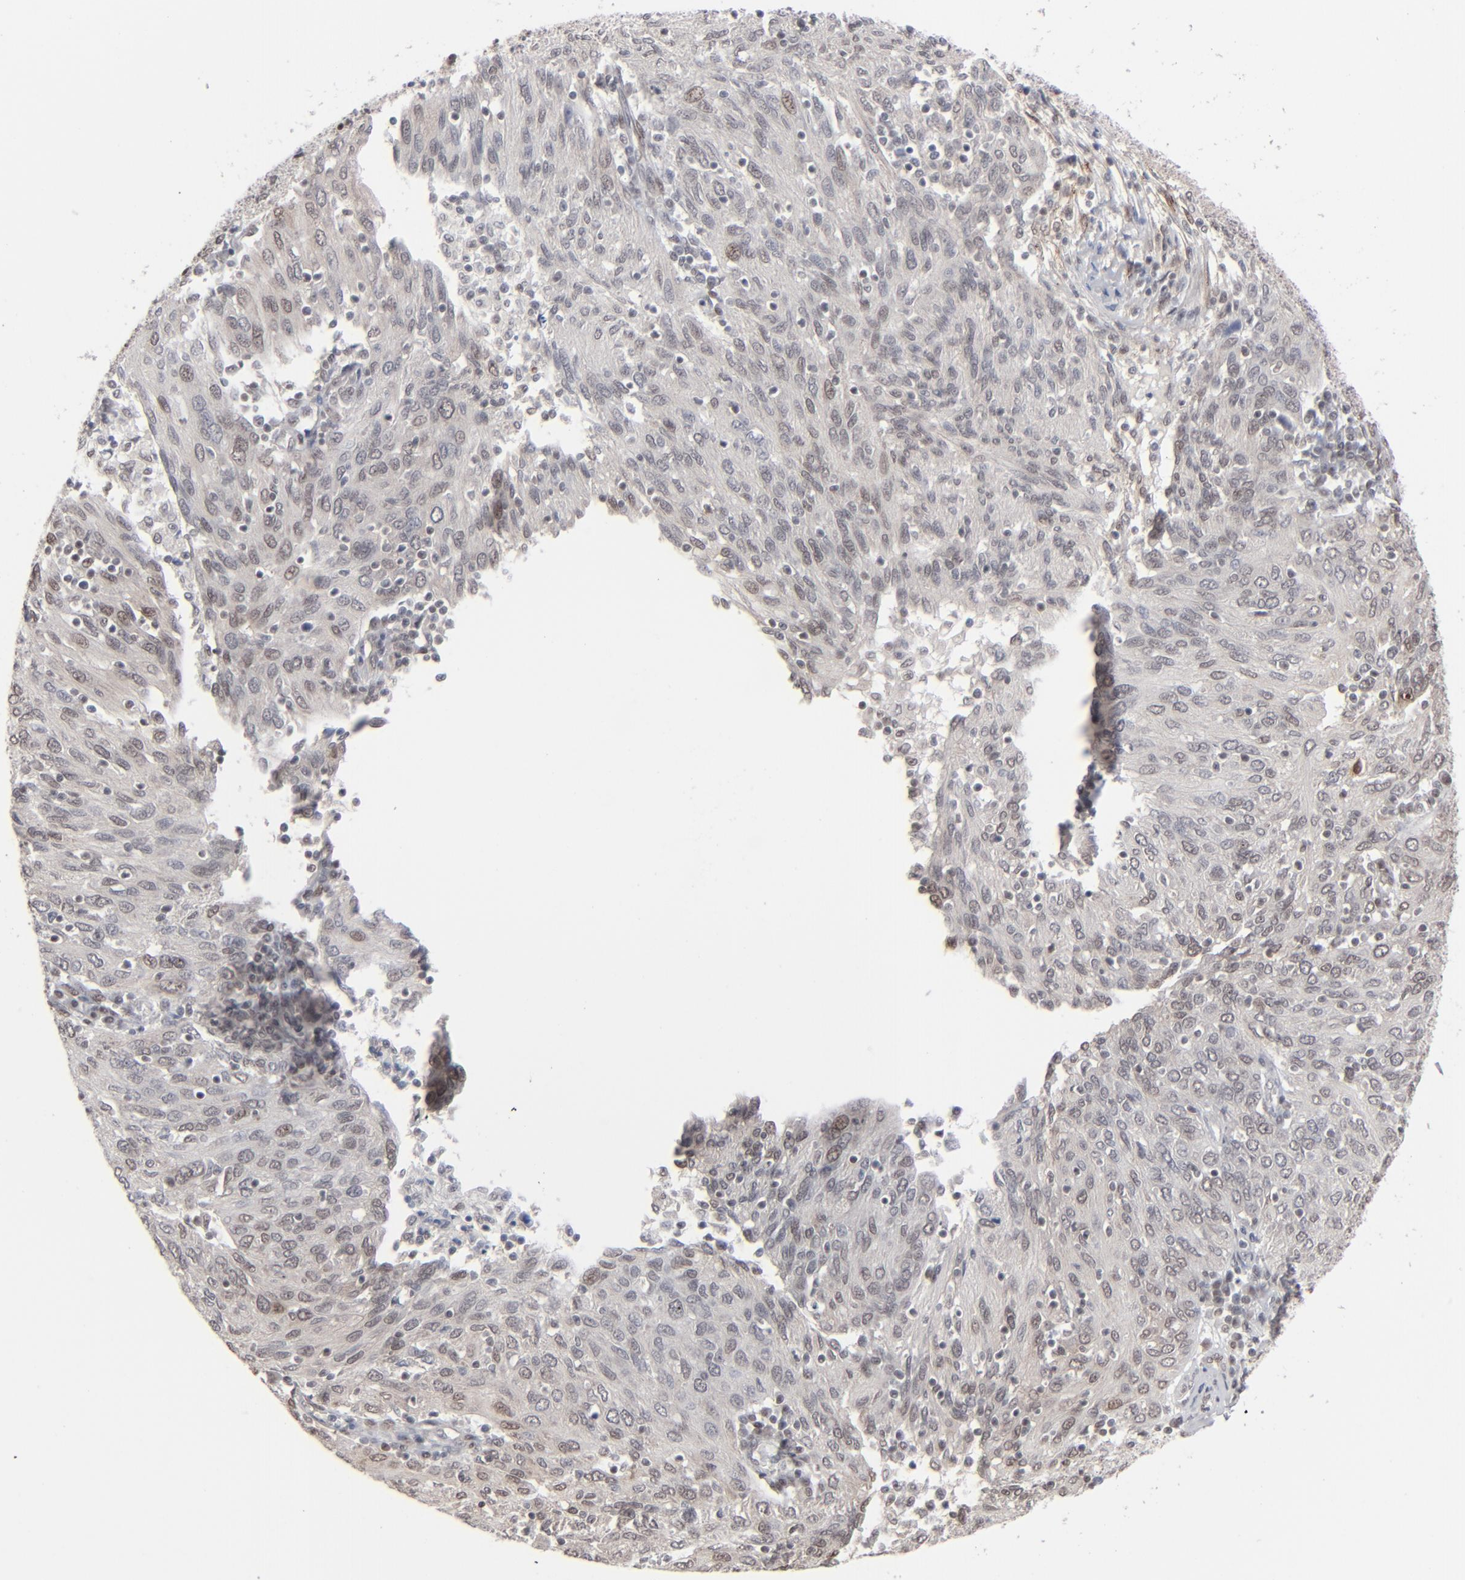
{"staining": {"intensity": "weak", "quantity": "<25%", "location": "cytoplasmic/membranous,nuclear"}, "tissue": "ovarian cancer", "cell_type": "Tumor cells", "image_type": "cancer", "snomed": [{"axis": "morphology", "description": "Carcinoma, endometroid"}, {"axis": "topography", "description": "Ovary"}], "caption": "This is a photomicrograph of IHC staining of ovarian cancer, which shows no positivity in tumor cells.", "gene": "IRF9", "patient": {"sex": "female", "age": 50}}